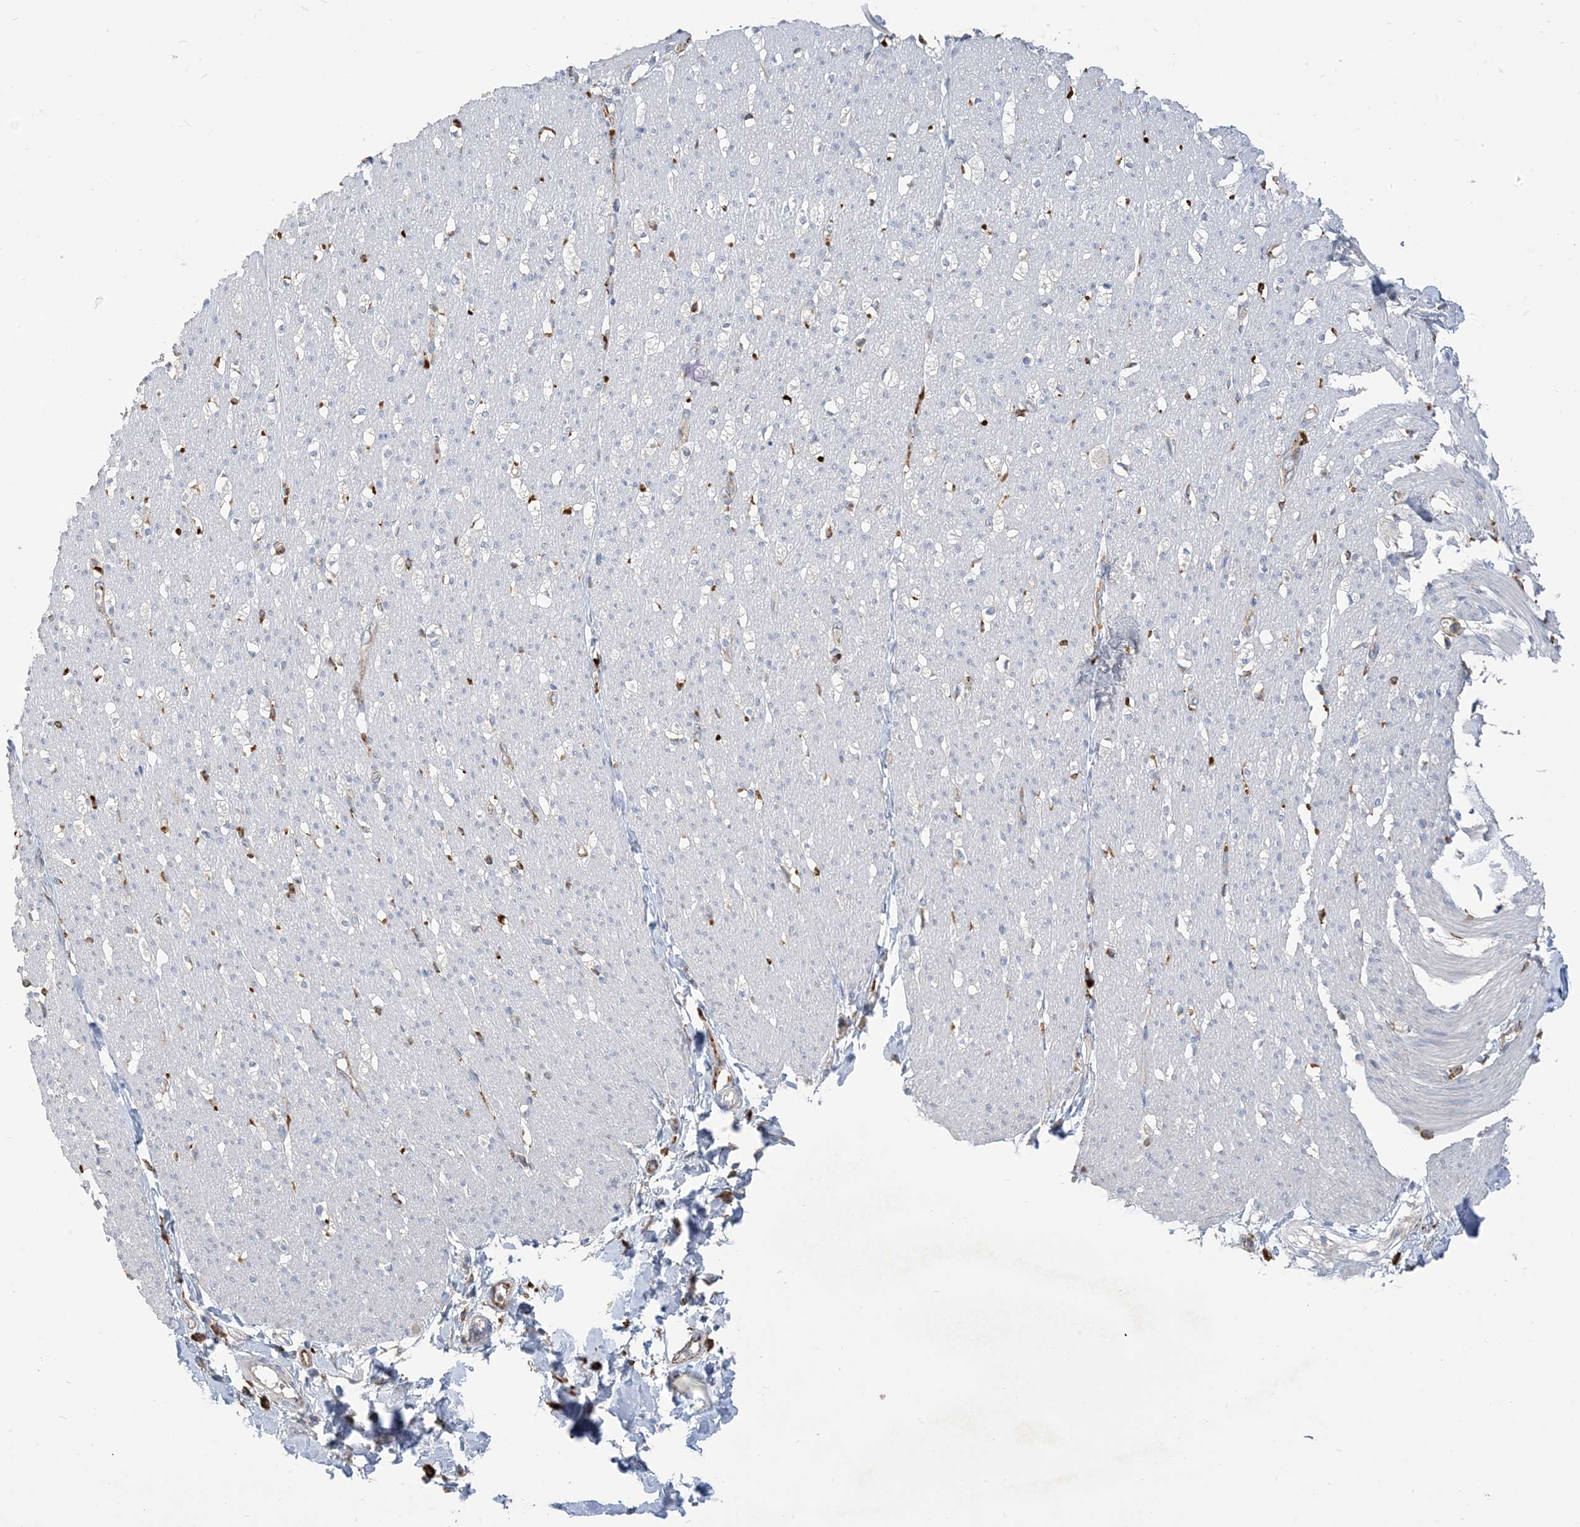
{"staining": {"intensity": "negative", "quantity": "none", "location": "none"}, "tissue": "smooth muscle", "cell_type": "Smooth muscle cells", "image_type": "normal", "snomed": [{"axis": "morphology", "description": "Normal tissue, NOS"}, {"axis": "morphology", "description": "Adenocarcinoma, NOS"}, {"axis": "topography", "description": "Colon"}, {"axis": "topography", "description": "Peripheral nerve tissue"}], "caption": "Smooth muscle cells show no significant staining in benign smooth muscle.", "gene": "PEAR1", "patient": {"sex": "male", "age": 14}}